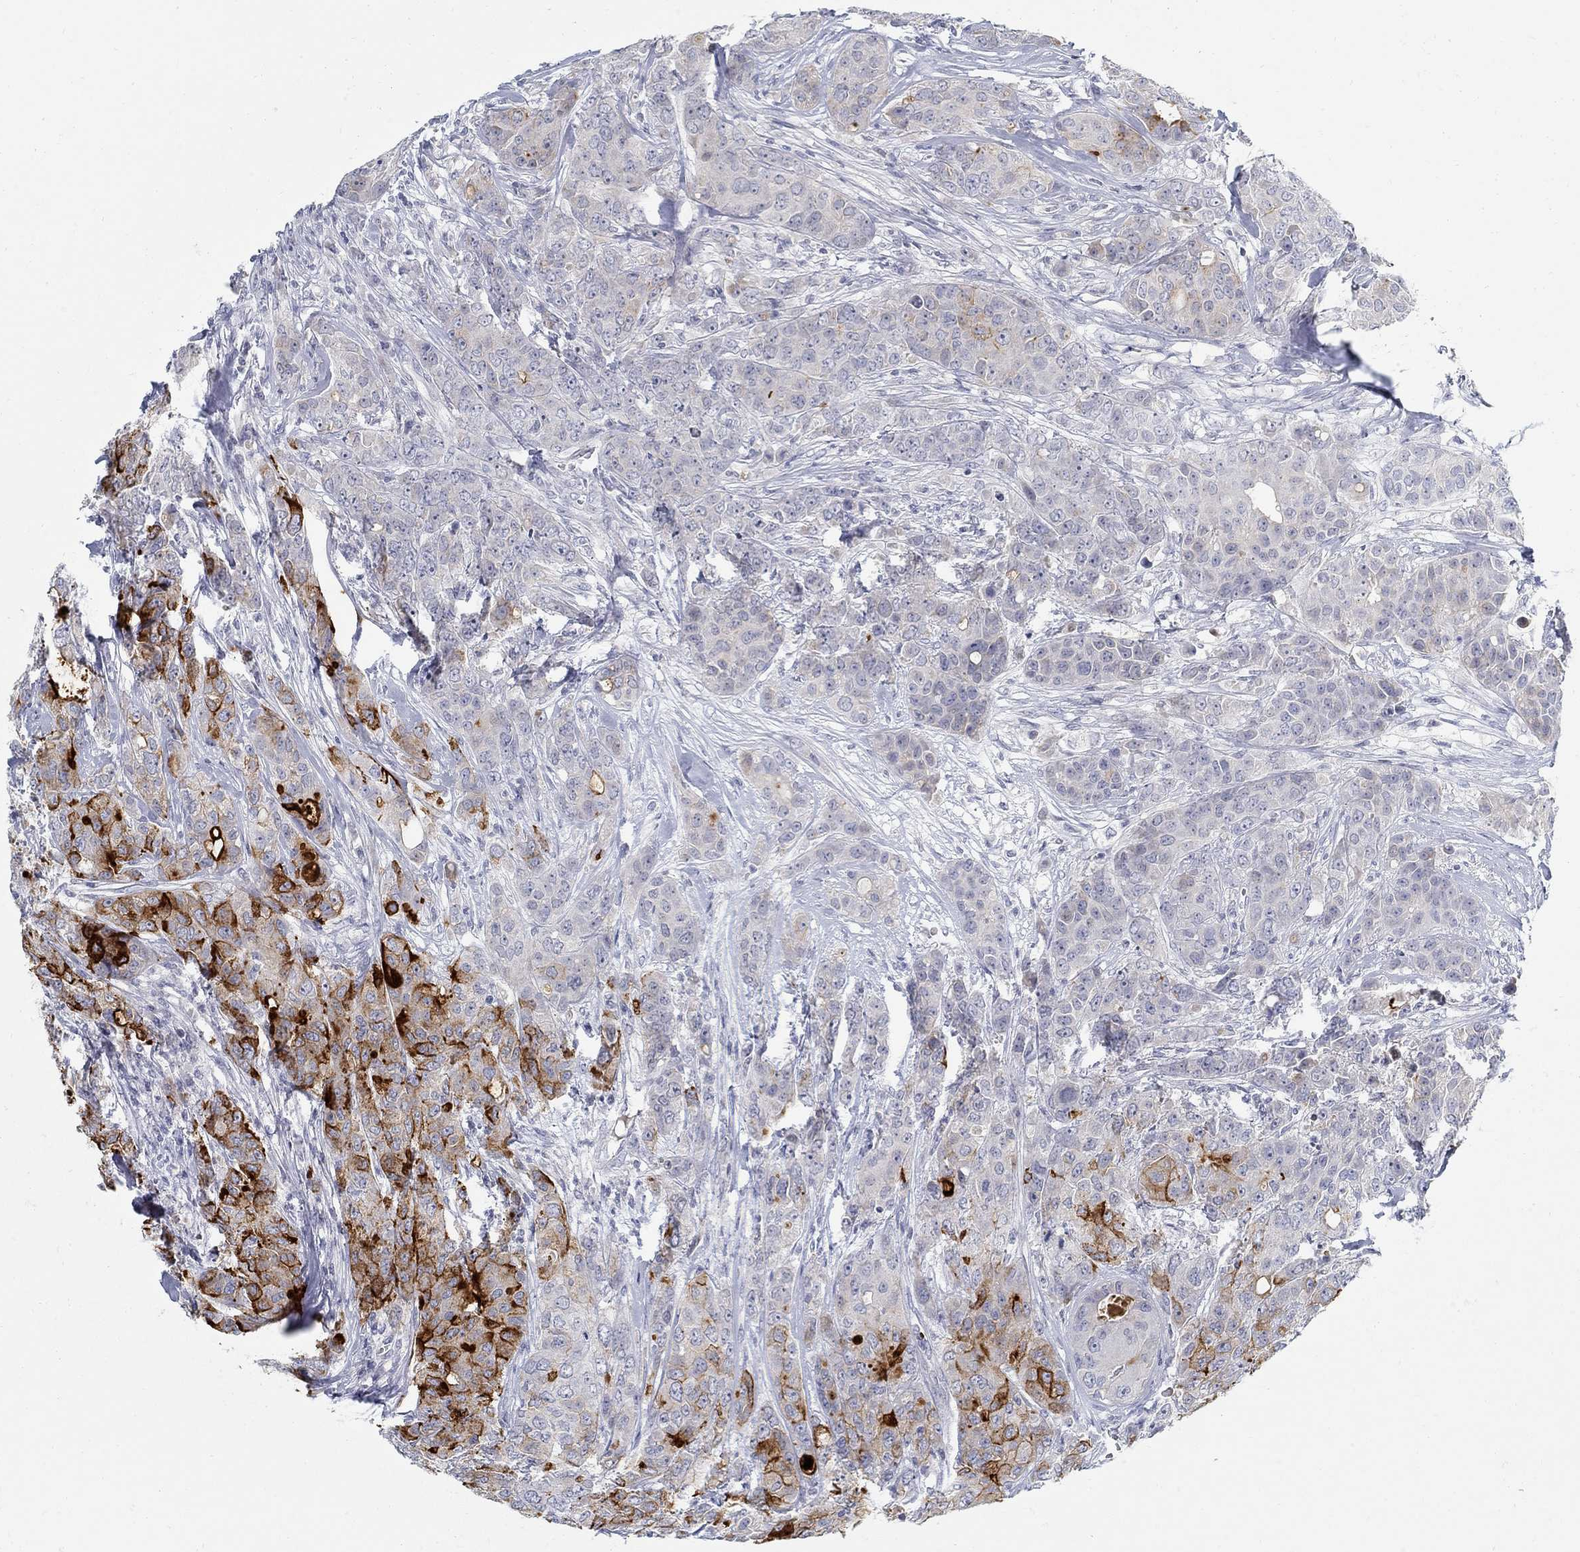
{"staining": {"intensity": "strong", "quantity": "<25%", "location": "cytoplasmic/membranous"}, "tissue": "breast cancer", "cell_type": "Tumor cells", "image_type": "cancer", "snomed": [{"axis": "morphology", "description": "Duct carcinoma"}, {"axis": "topography", "description": "Breast"}], "caption": "DAB immunohistochemical staining of human breast invasive ductal carcinoma shows strong cytoplasmic/membranous protein positivity in approximately <25% of tumor cells.", "gene": "ANO7", "patient": {"sex": "female", "age": 43}}